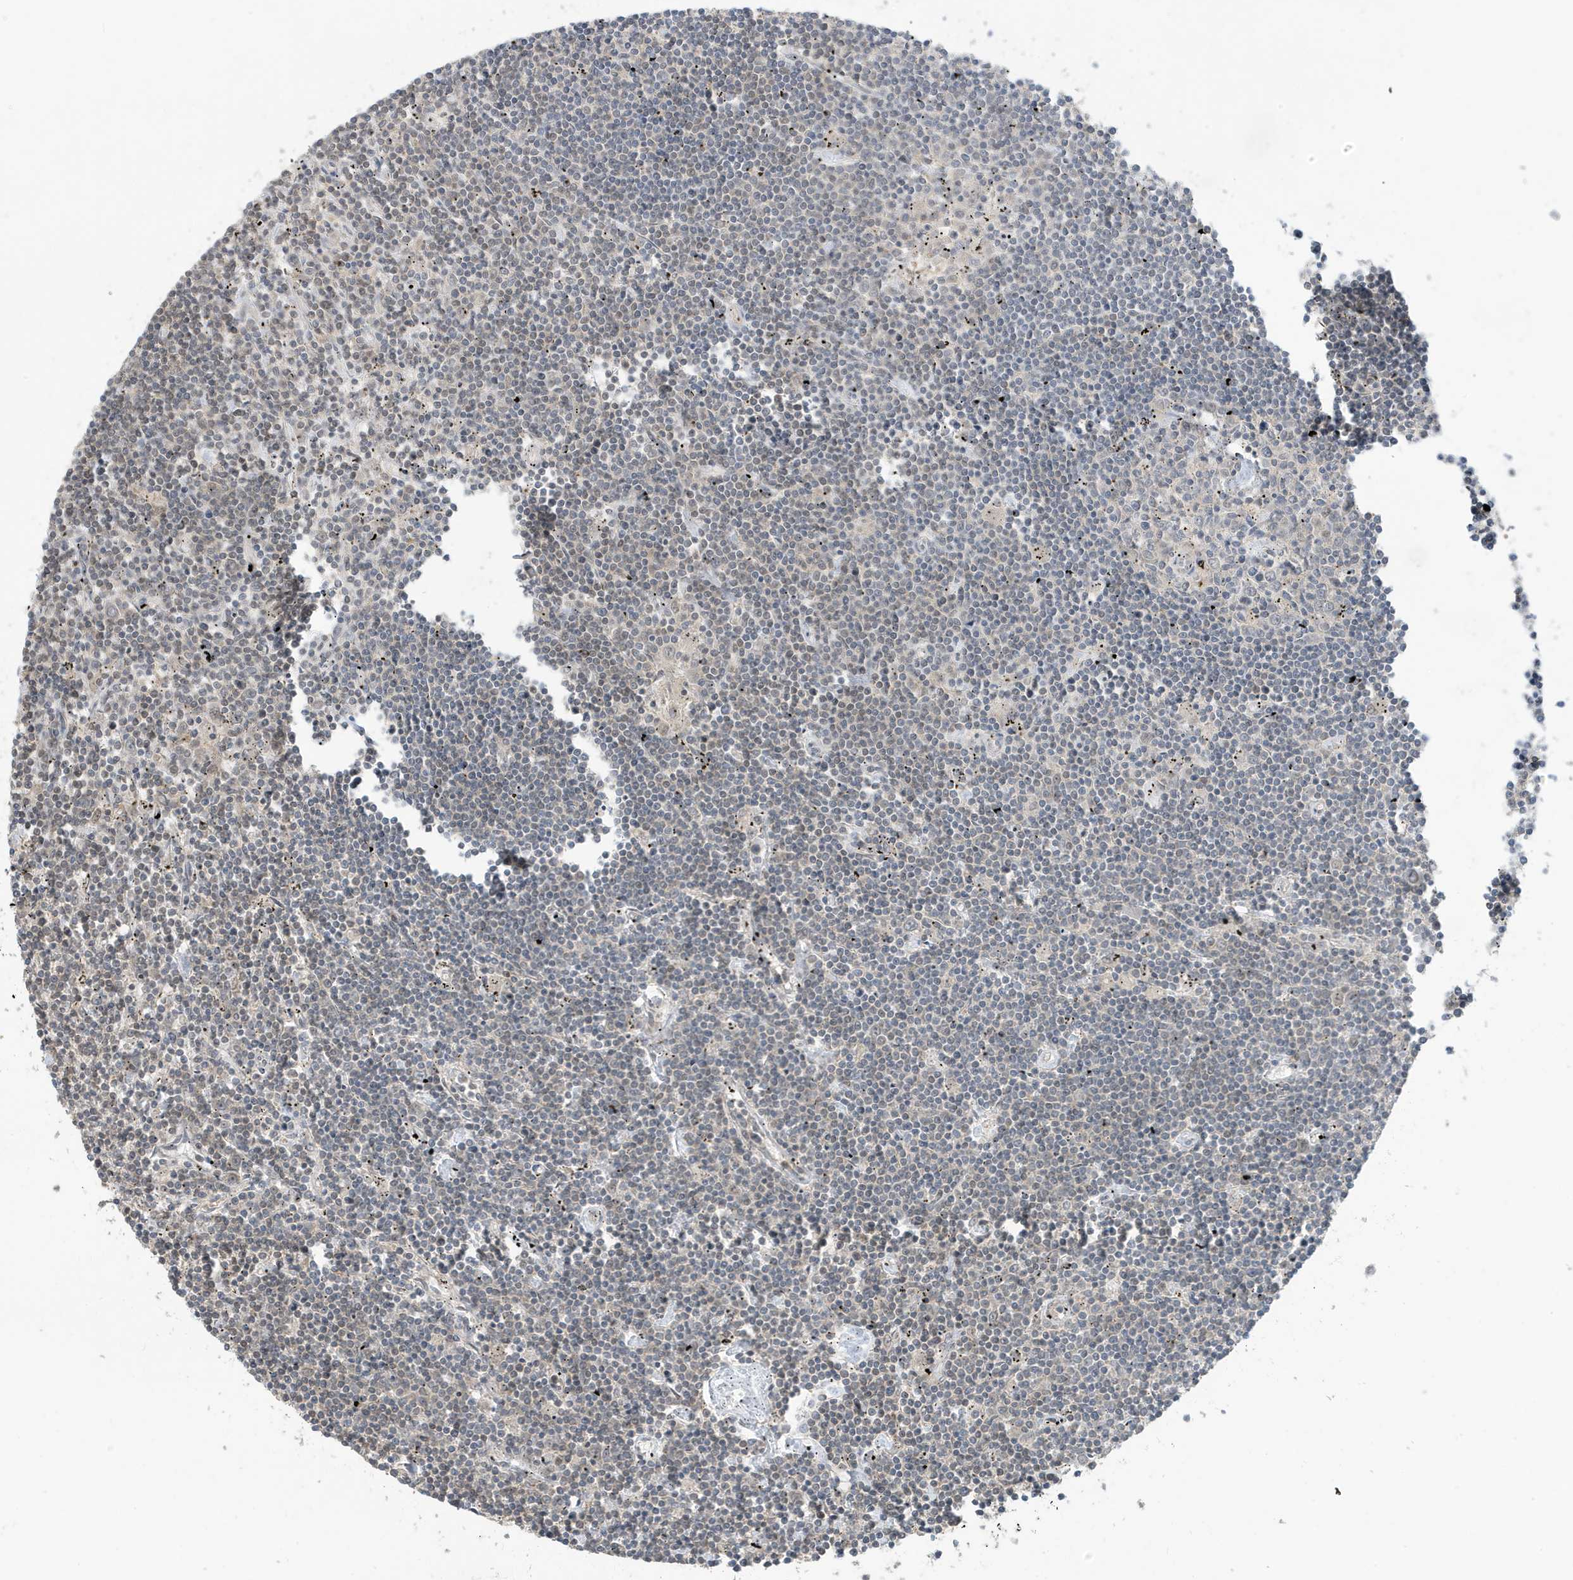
{"staining": {"intensity": "negative", "quantity": "none", "location": "none"}, "tissue": "lymphoma", "cell_type": "Tumor cells", "image_type": "cancer", "snomed": [{"axis": "morphology", "description": "Malignant lymphoma, non-Hodgkin's type, Low grade"}, {"axis": "topography", "description": "Spleen"}], "caption": "Tumor cells show no significant expression in low-grade malignant lymphoma, non-Hodgkin's type.", "gene": "PRRT3", "patient": {"sex": "male", "age": 76}}